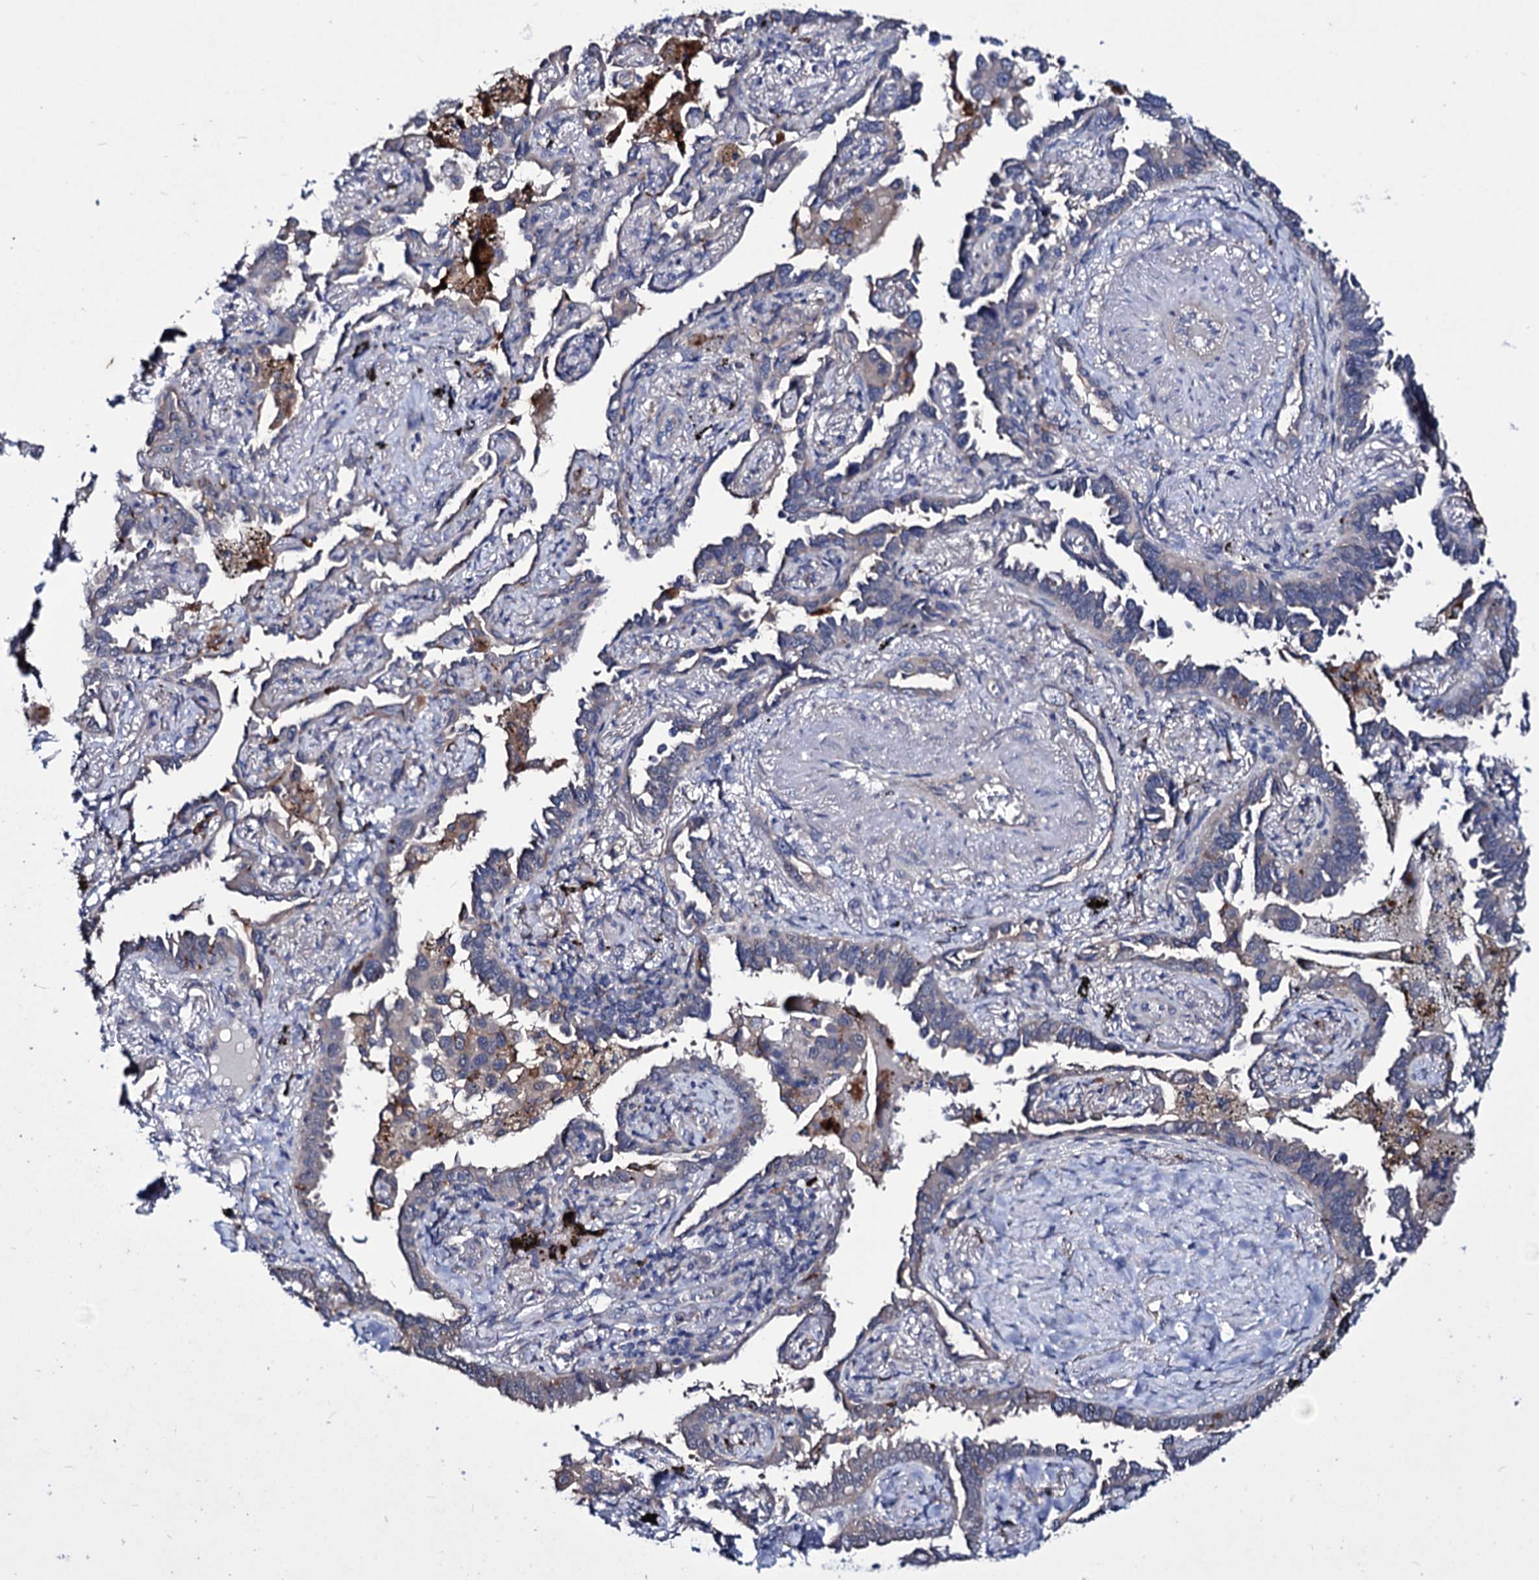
{"staining": {"intensity": "negative", "quantity": "none", "location": "none"}, "tissue": "lung cancer", "cell_type": "Tumor cells", "image_type": "cancer", "snomed": [{"axis": "morphology", "description": "Adenocarcinoma, NOS"}, {"axis": "topography", "description": "Lung"}], "caption": "Immunohistochemical staining of human lung cancer (adenocarcinoma) exhibits no significant positivity in tumor cells. The staining was performed using DAB to visualize the protein expression in brown, while the nuclei were stained in blue with hematoxylin (Magnification: 20x).", "gene": "AXL", "patient": {"sex": "male", "age": 67}}